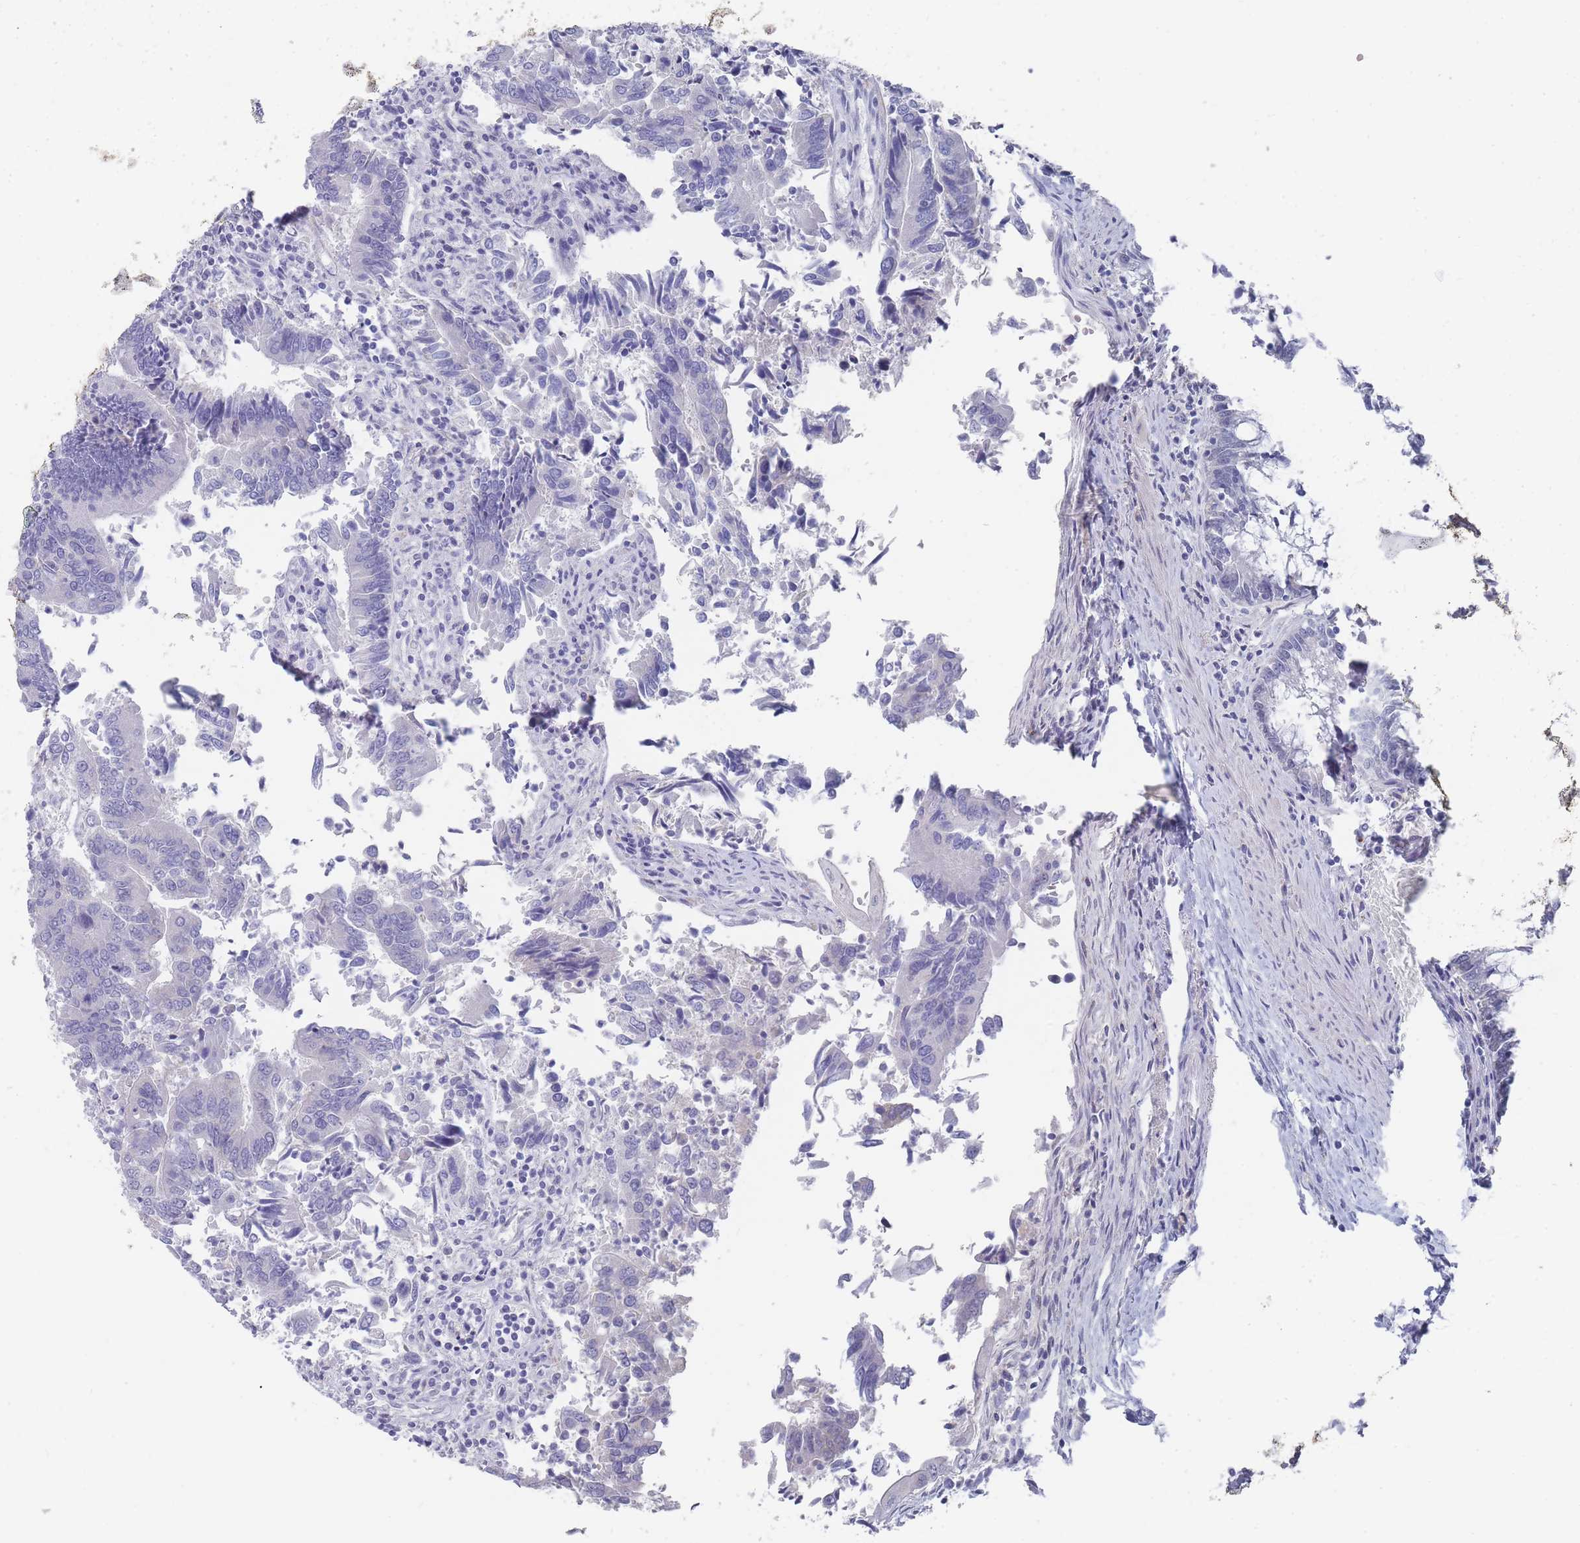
{"staining": {"intensity": "negative", "quantity": "none", "location": "none"}, "tissue": "colorectal cancer", "cell_type": "Tumor cells", "image_type": "cancer", "snomed": [{"axis": "morphology", "description": "Adenocarcinoma, NOS"}, {"axis": "topography", "description": "Colon"}], "caption": "The micrograph demonstrates no staining of tumor cells in colorectal adenocarcinoma.", "gene": "CYP51A1", "patient": {"sex": "female", "age": 67}}